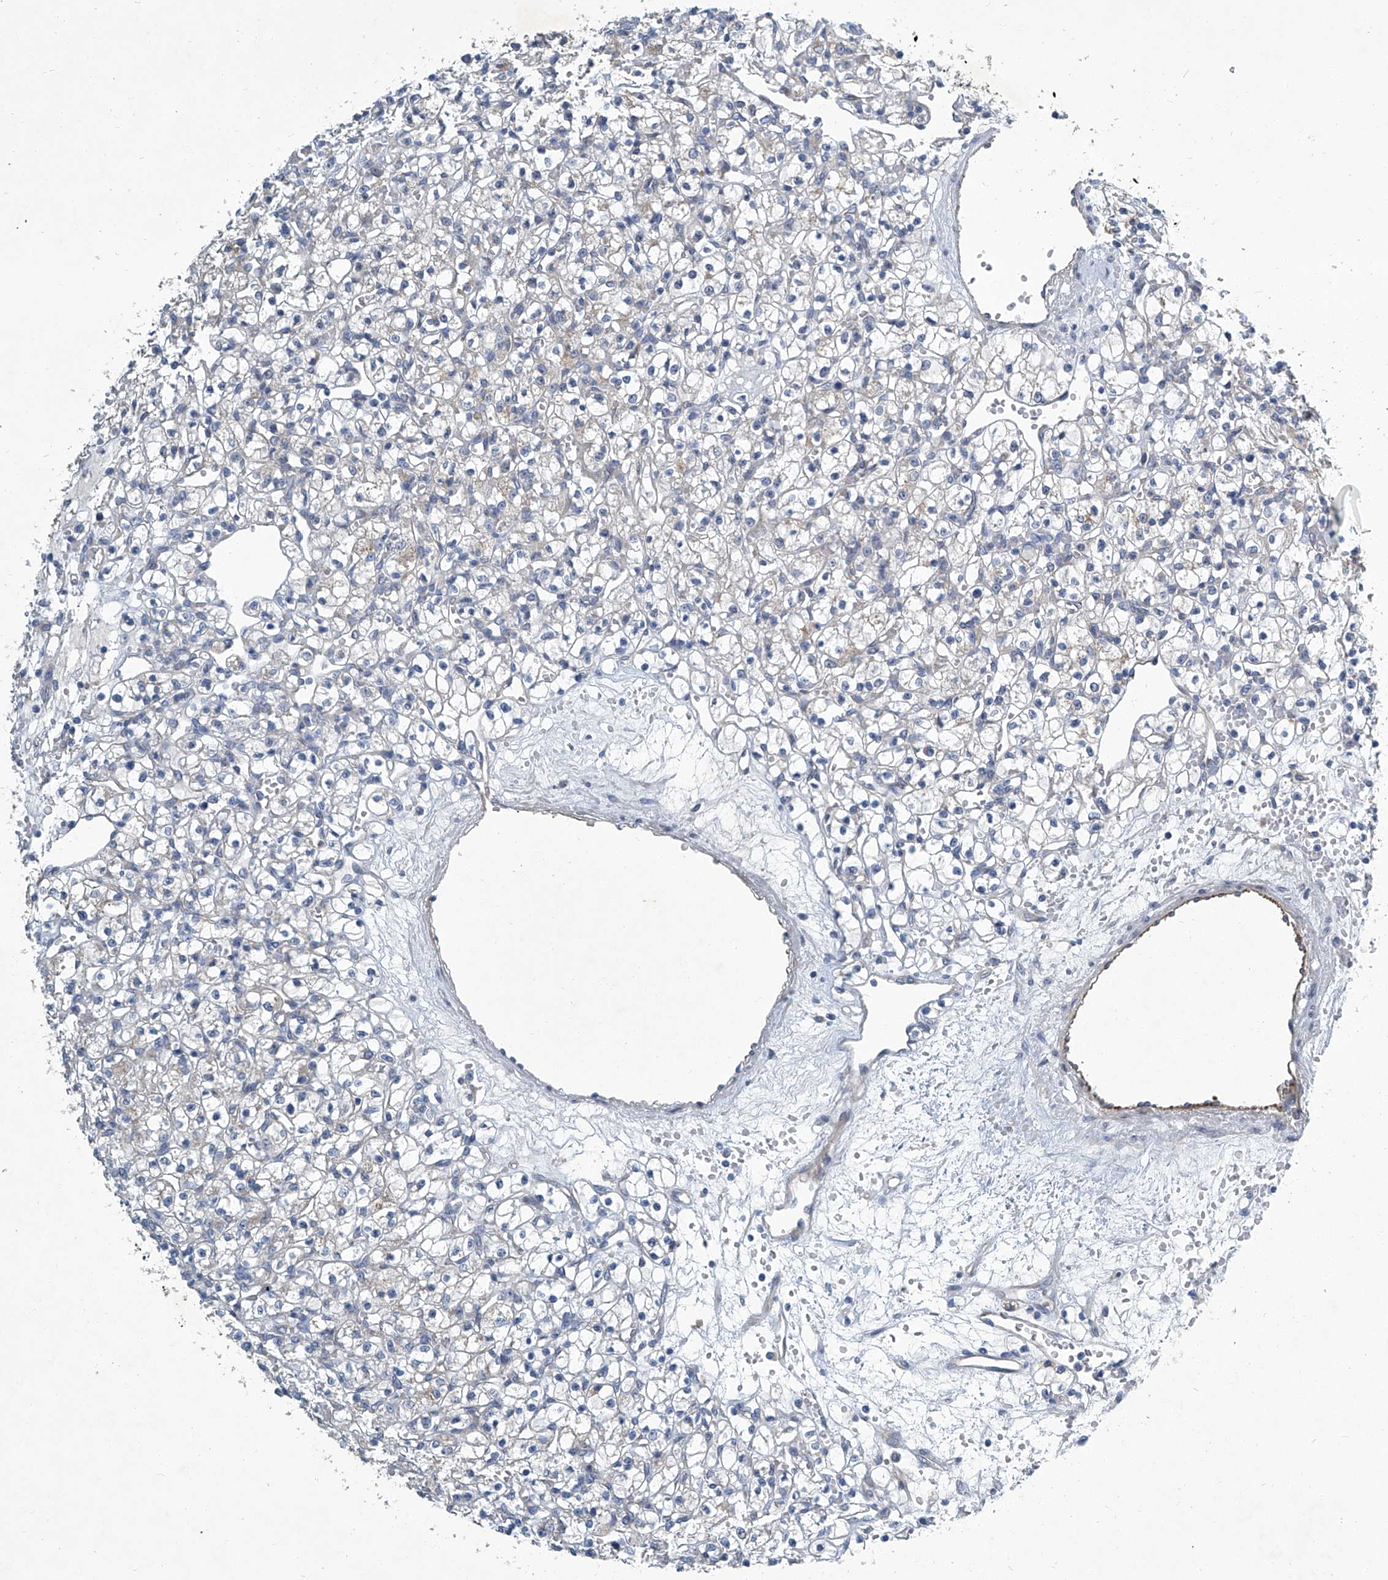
{"staining": {"intensity": "negative", "quantity": "none", "location": "none"}, "tissue": "renal cancer", "cell_type": "Tumor cells", "image_type": "cancer", "snomed": [{"axis": "morphology", "description": "Adenocarcinoma, NOS"}, {"axis": "topography", "description": "Kidney"}], "caption": "Tumor cells are negative for brown protein staining in renal adenocarcinoma.", "gene": "SLC26A11", "patient": {"sex": "female", "age": 59}}